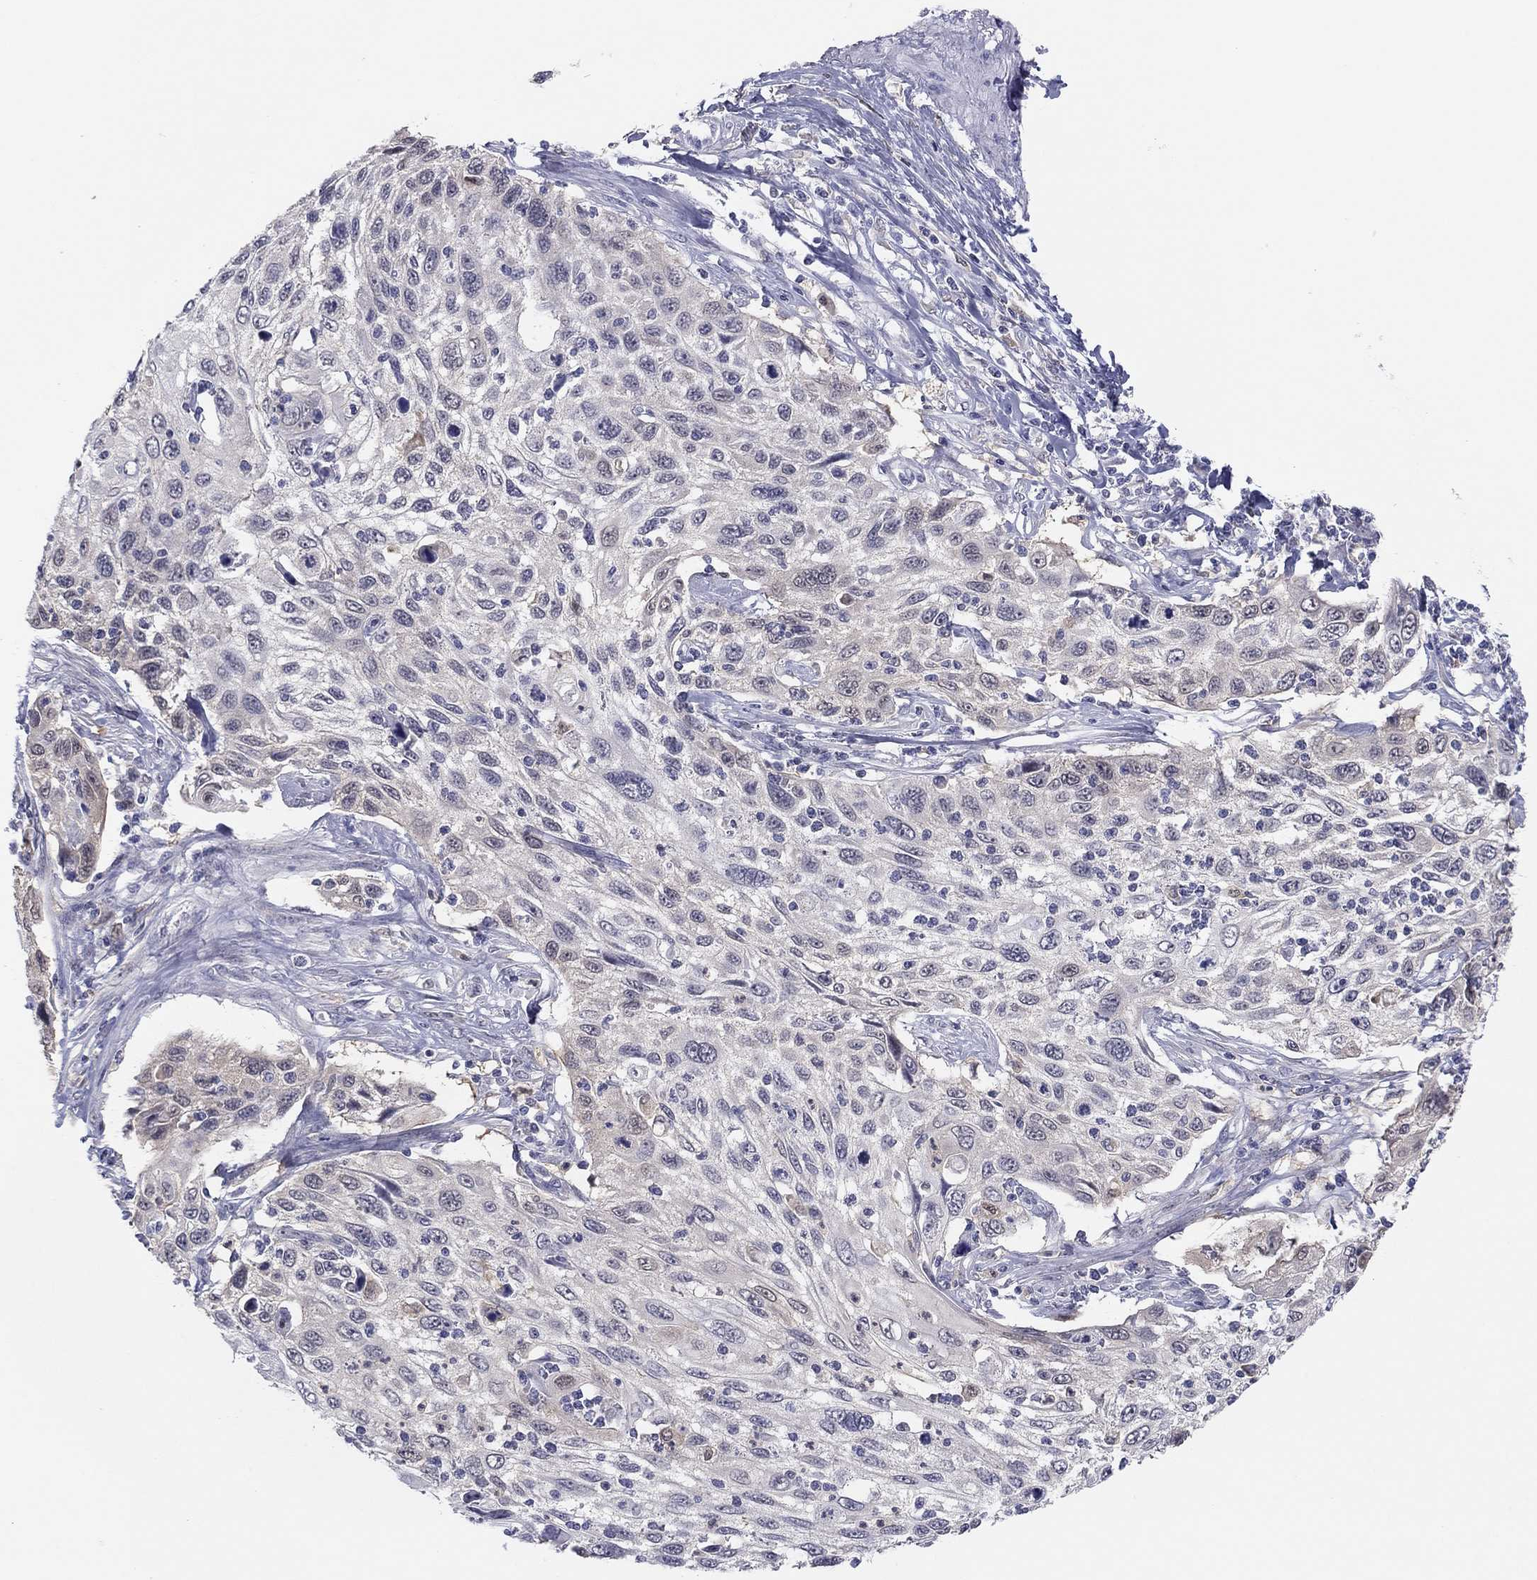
{"staining": {"intensity": "weak", "quantity": "<25%", "location": "cytoplasmic/membranous"}, "tissue": "cervical cancer", "cell_type": "Tumor cells", "image_type": "cancer", "snomed": [{"axis": "morphology", "description": "Squamous cell carcinoma, NOS"}, {"axis": "topography", "description": "Cervix"}], "caption": "There is no significant expression in tumor cells of cervical cancer (squamous cell carcinoma).", "gene": "PDXK", "patient": {"sex": "female", "age": 70}}